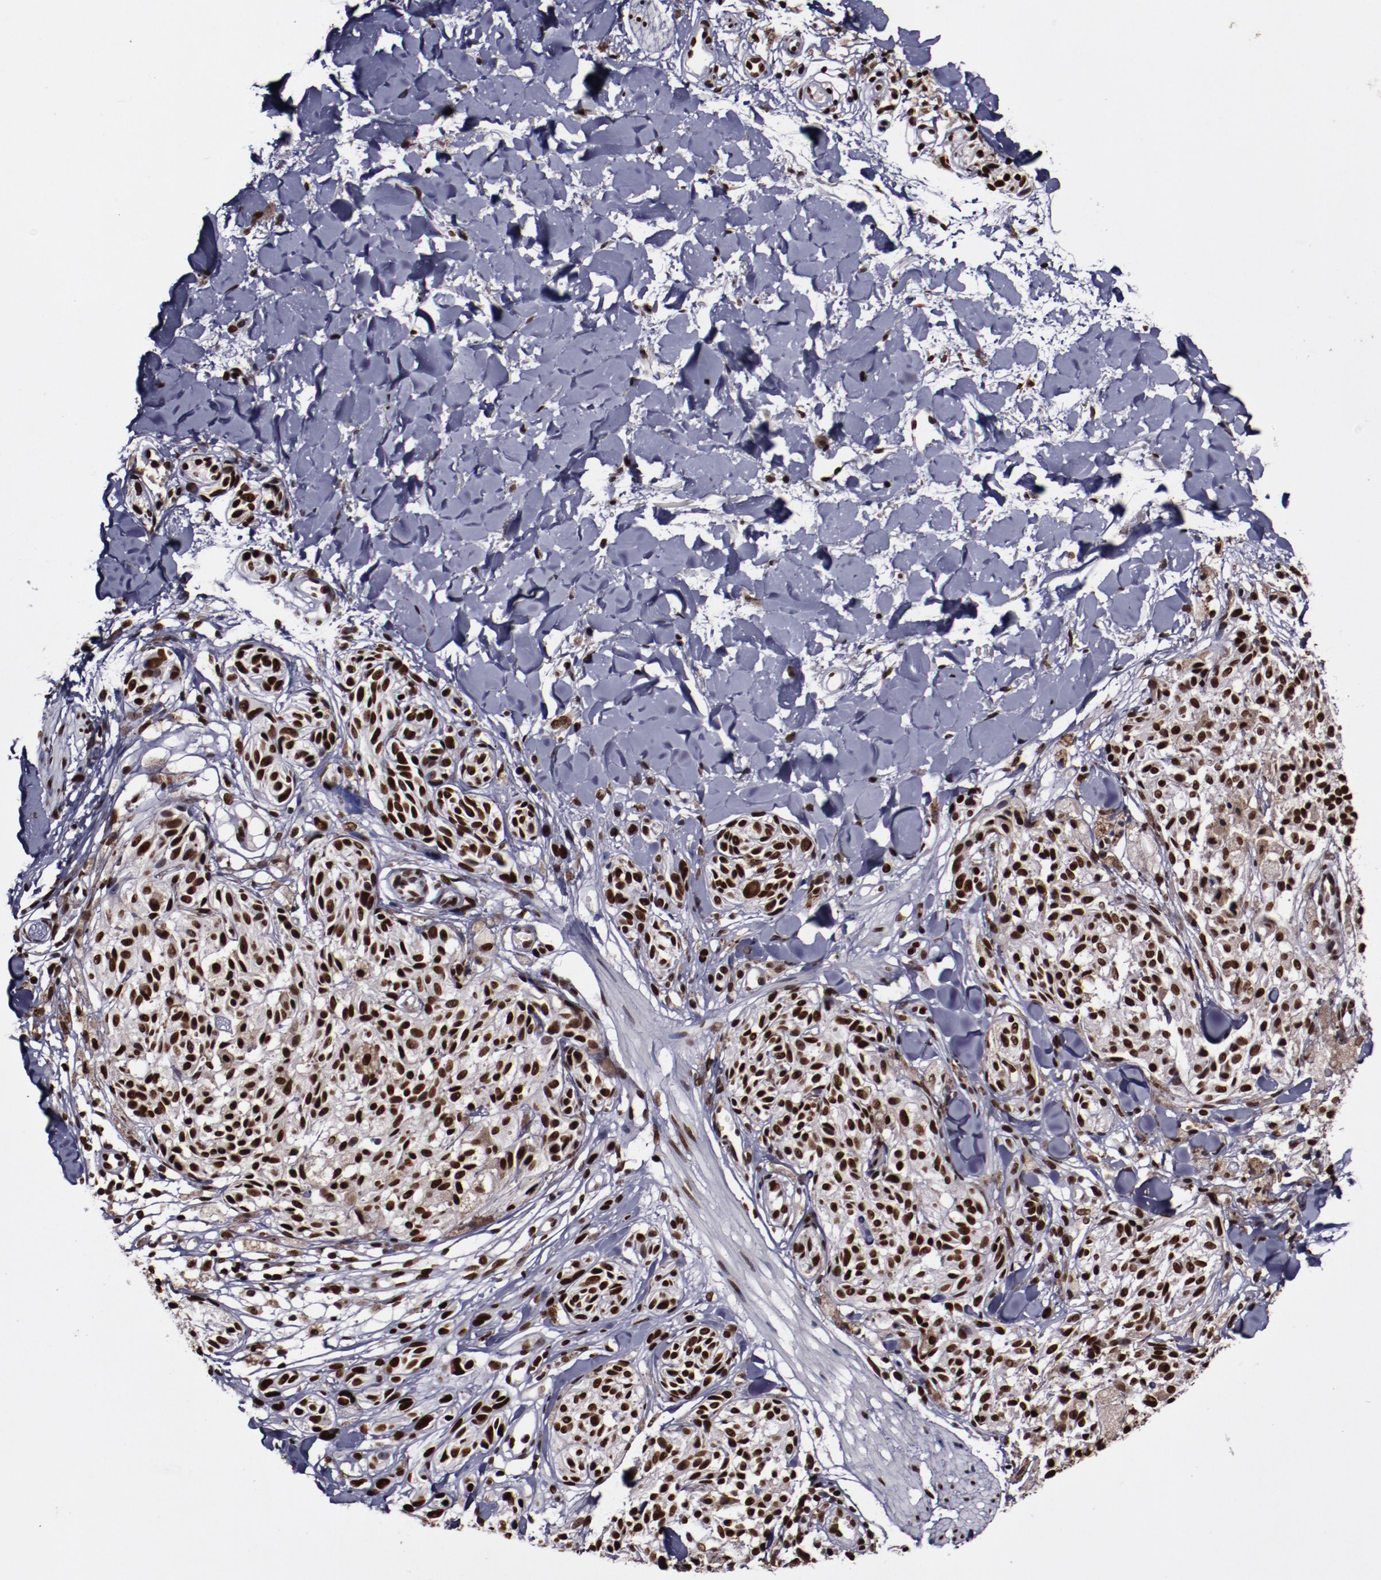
{"staining": {"intensity": "strong", "quantity": ">75%", "location": "nuclear"}, "tissue": "melanoma", "cell_type": "Tumor cells", "image_type": "cancer", "snomed": [{"axis": "morphology", "description": "Malignant melanoma, Metastatic site"}, {"axis": "topography", "description": "Skin"}], "caption": "This is a photomicrograph of immunohistochemistry staining of melanoma, which shows strong staining in the nuclear of tumor cells.", "gene": "APEX1", "patient": {"sex": "female", "age": 66}}